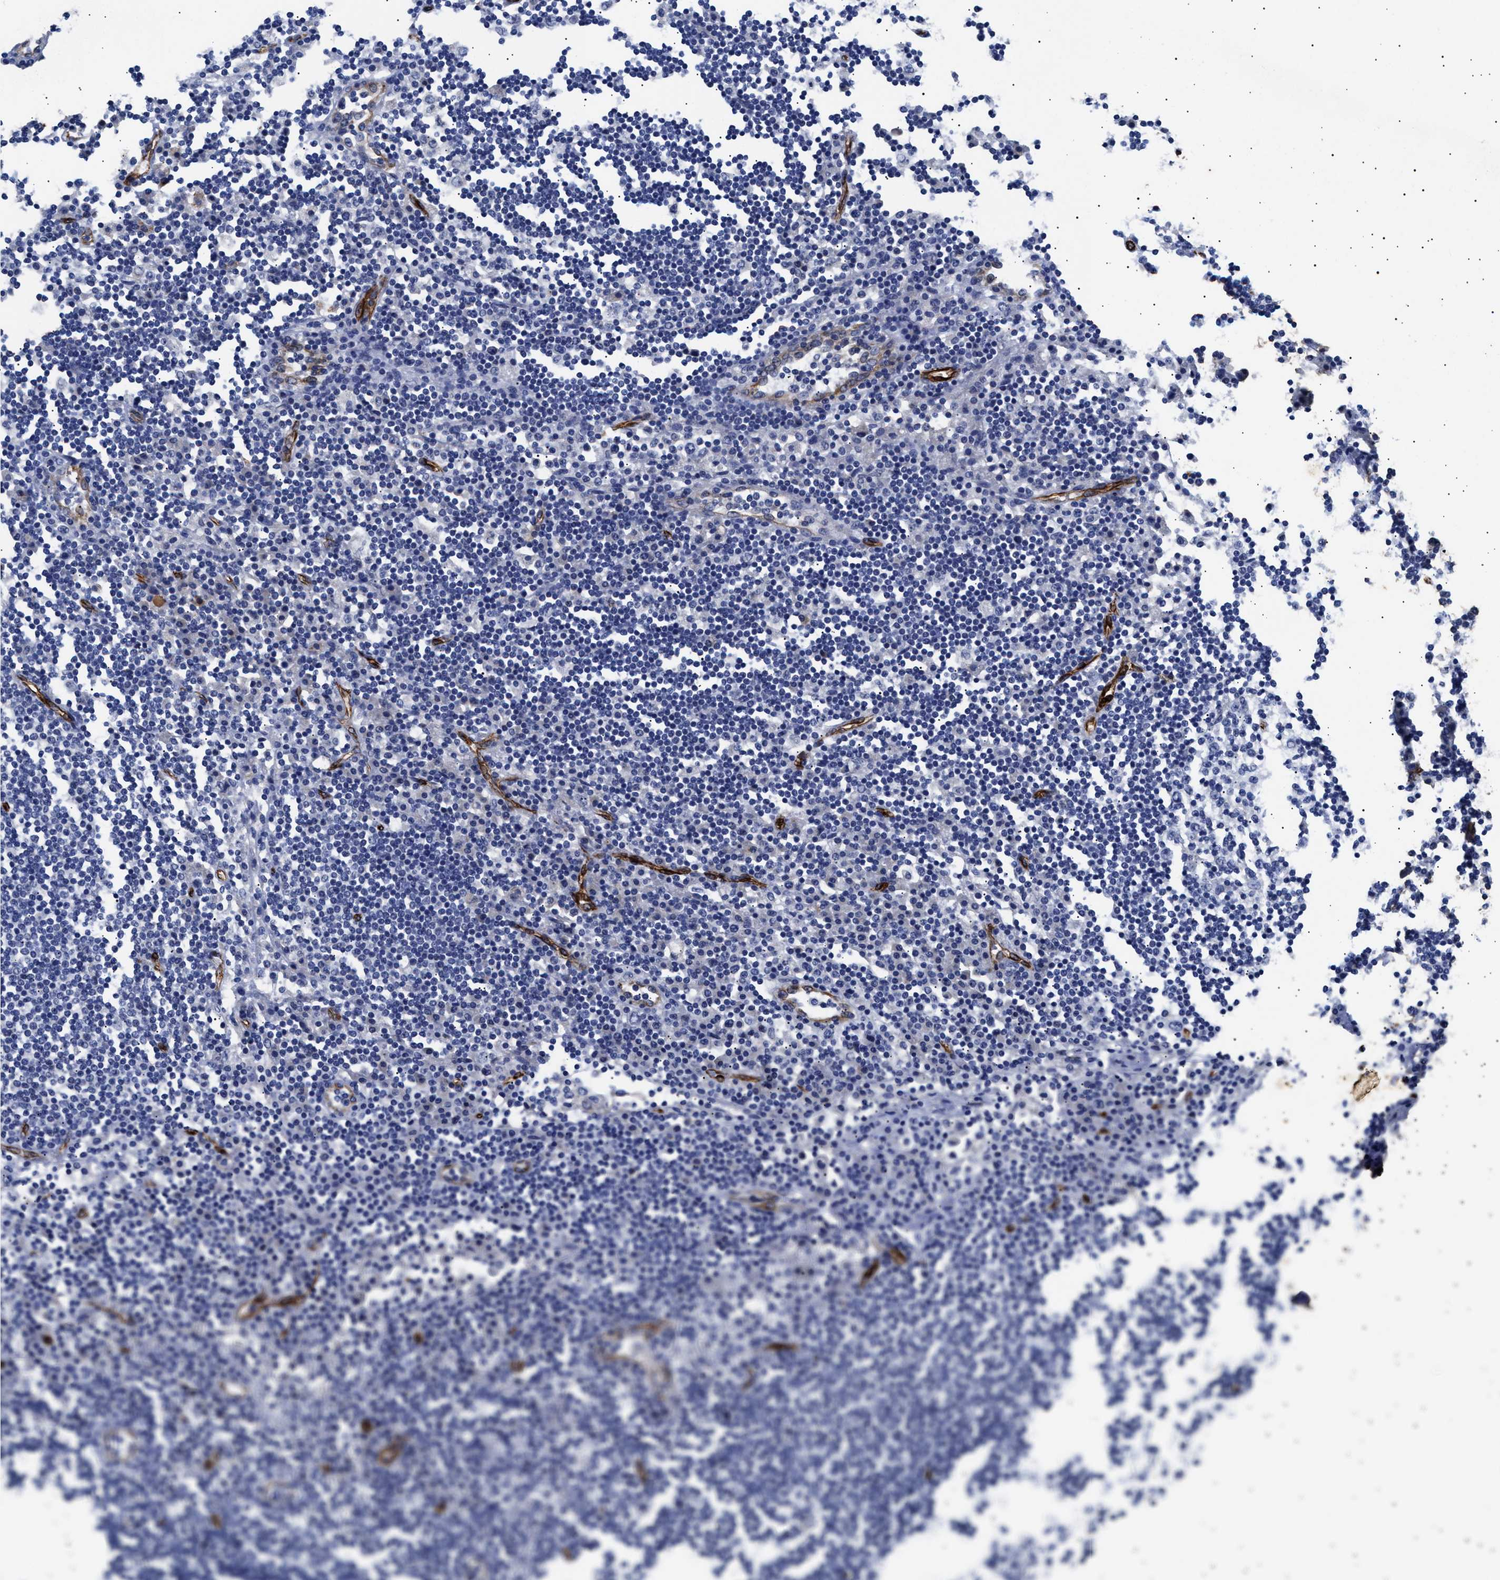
{"staining": {"intensity": "negative", "quantity": "none", "location": "none"}, "tissue": "lymph node", "cell_type": "Germinal center cells", "image_type": "normal", "snomed": [{"axis": "morphology", "description": "Normal tissue, NOS"}, {"axis": "topography", "description": "Lymph node"}], "caption": "IHC of unremarkable human lymph node demonstrates no expression in germinal center cells.", "gene": "OLFML2A", "patient": {"sex": "female", "age": 53}}